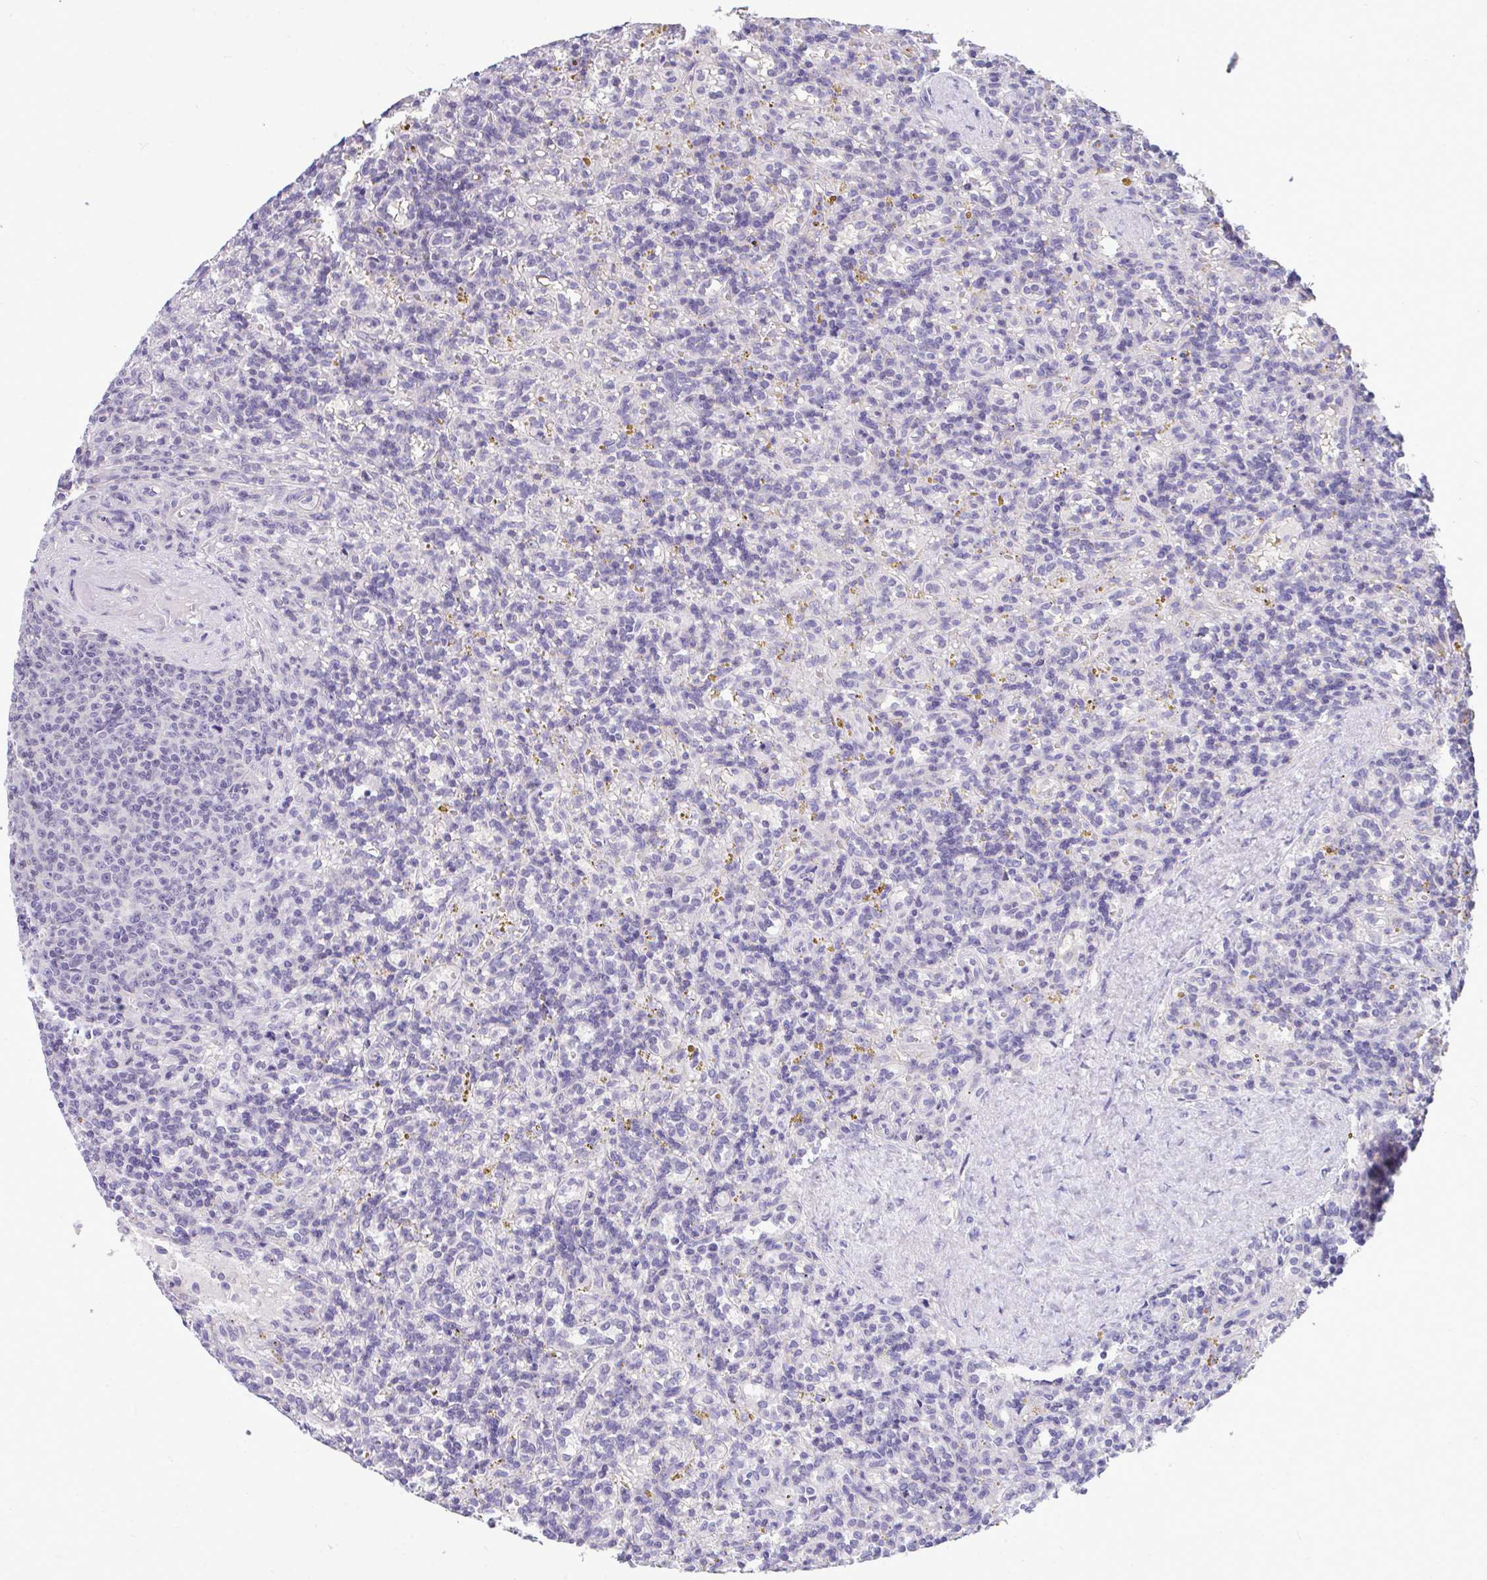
{"staining": {"intensity": "negative", "quantity": "none", "location": "none"}, "tissue": "lymphoma", "cell_type": "Tumor cells", "image_type": "cancer", "snomed": [{"axis": "morphology", "description": "Malignant lymphoma, non-Hodgkin's type, Low grade"}, {"axis": "topography", "description": "Spleen"}], "caption": "Immunohistochemistry (IHC) of low-grade malignant lymphoma, non-Hodgkin's type exhibits no staining in tumor cells.", "gene": "PIGK", "patient": {"sex": "male", "age": 67}}